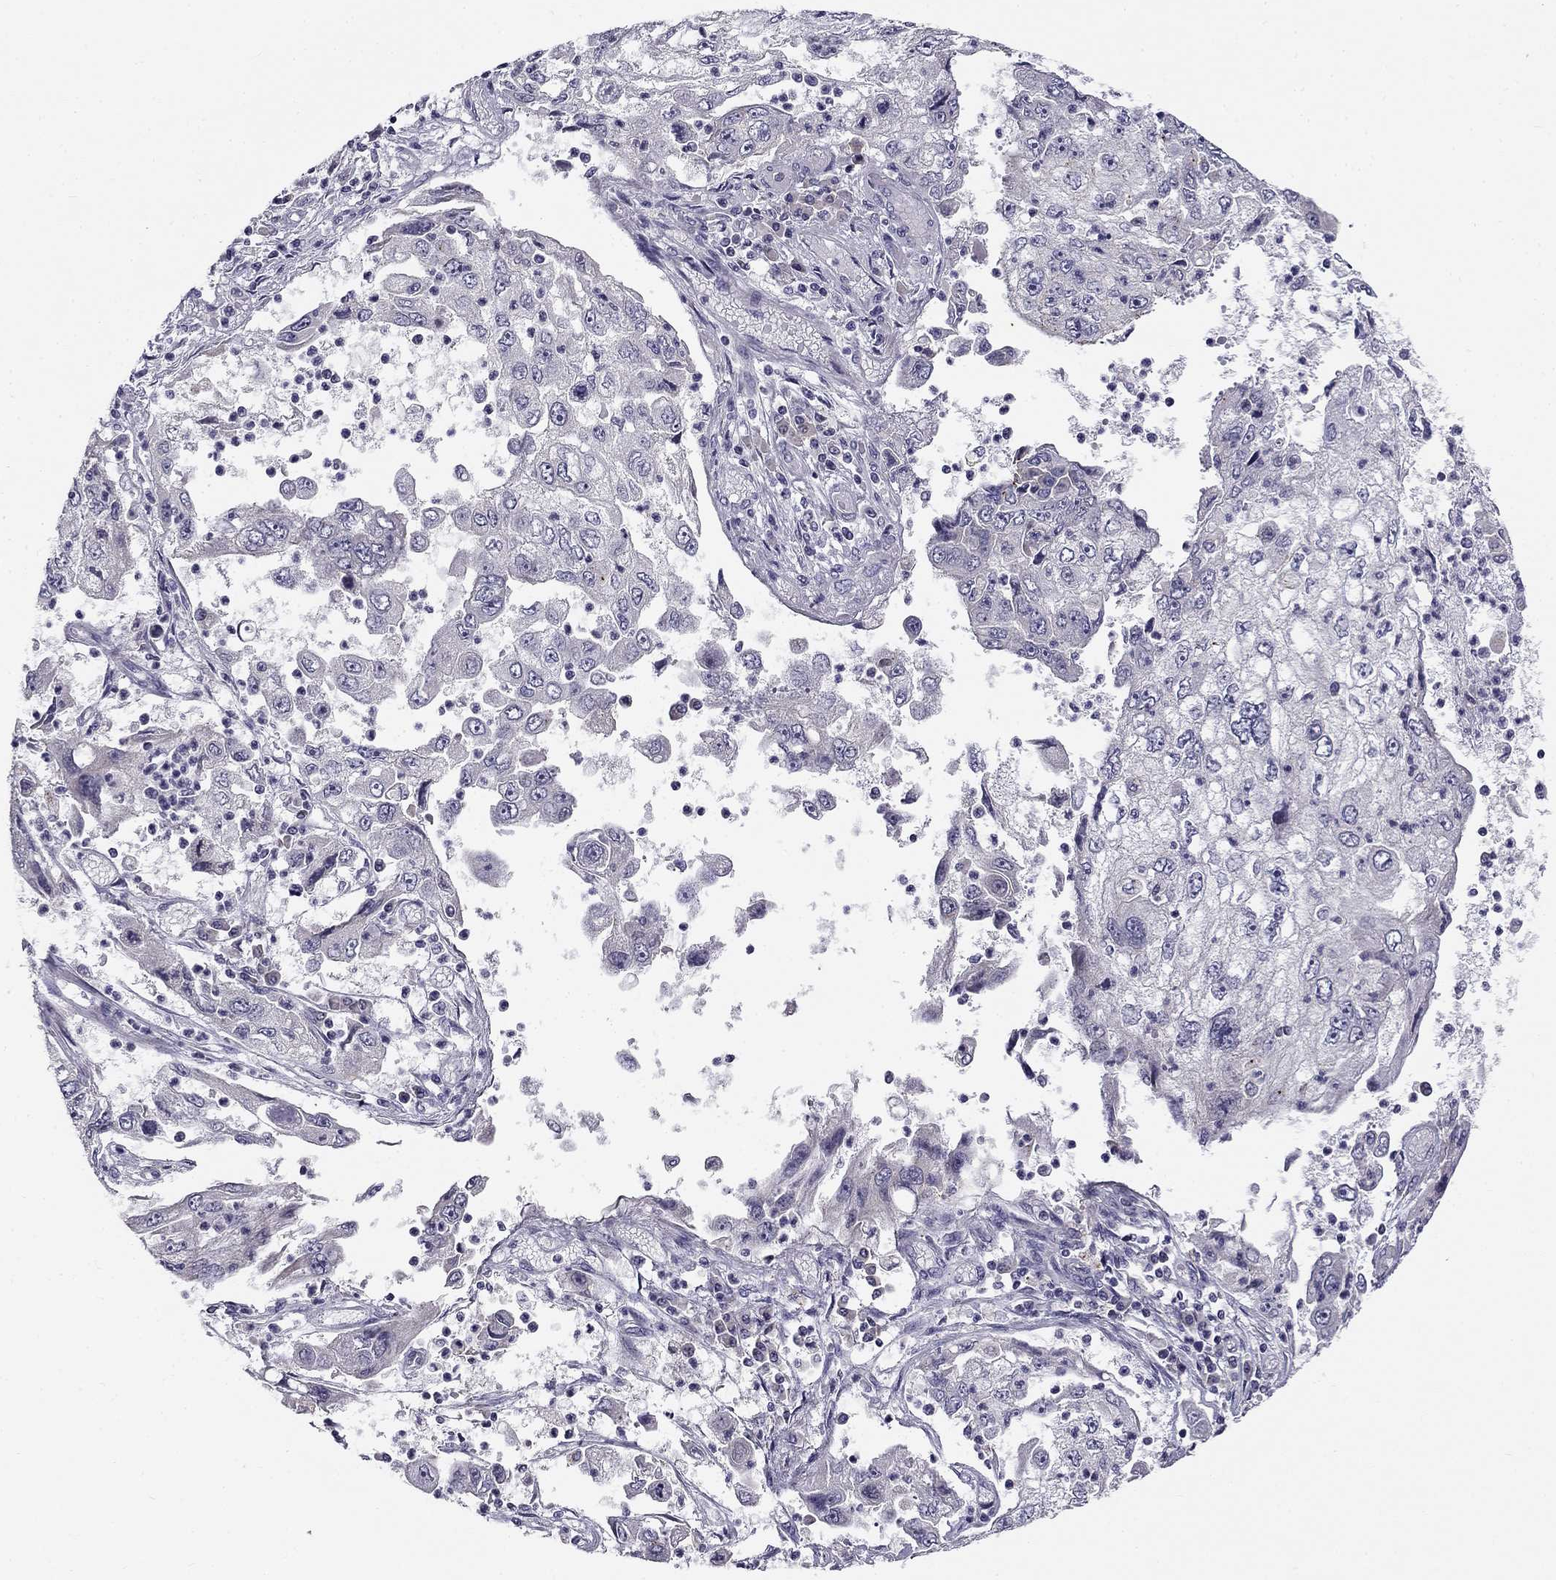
{"staining": {"intensity": "negative", "quantity": "none", "location": "none"}, "tissue": "cervical cancer", "cell_type": "Tumor cells", "image_type": "cancer", "snomed": [{"axis": "morphology", "description": "Squamous cell carcinoma, NOS"}, {"axis": "topography", "description": "Cervix"}], "caption": "High magnification brightfield microscopy of cervical cancer stained with DAB (3,3'-diaminobenzidine) (brown) and counterstained with hematoxylin (blue): tumor cells show no significant positivity.", "gene": "CNR1", "patient": {"sex": "female", "age": 36}}